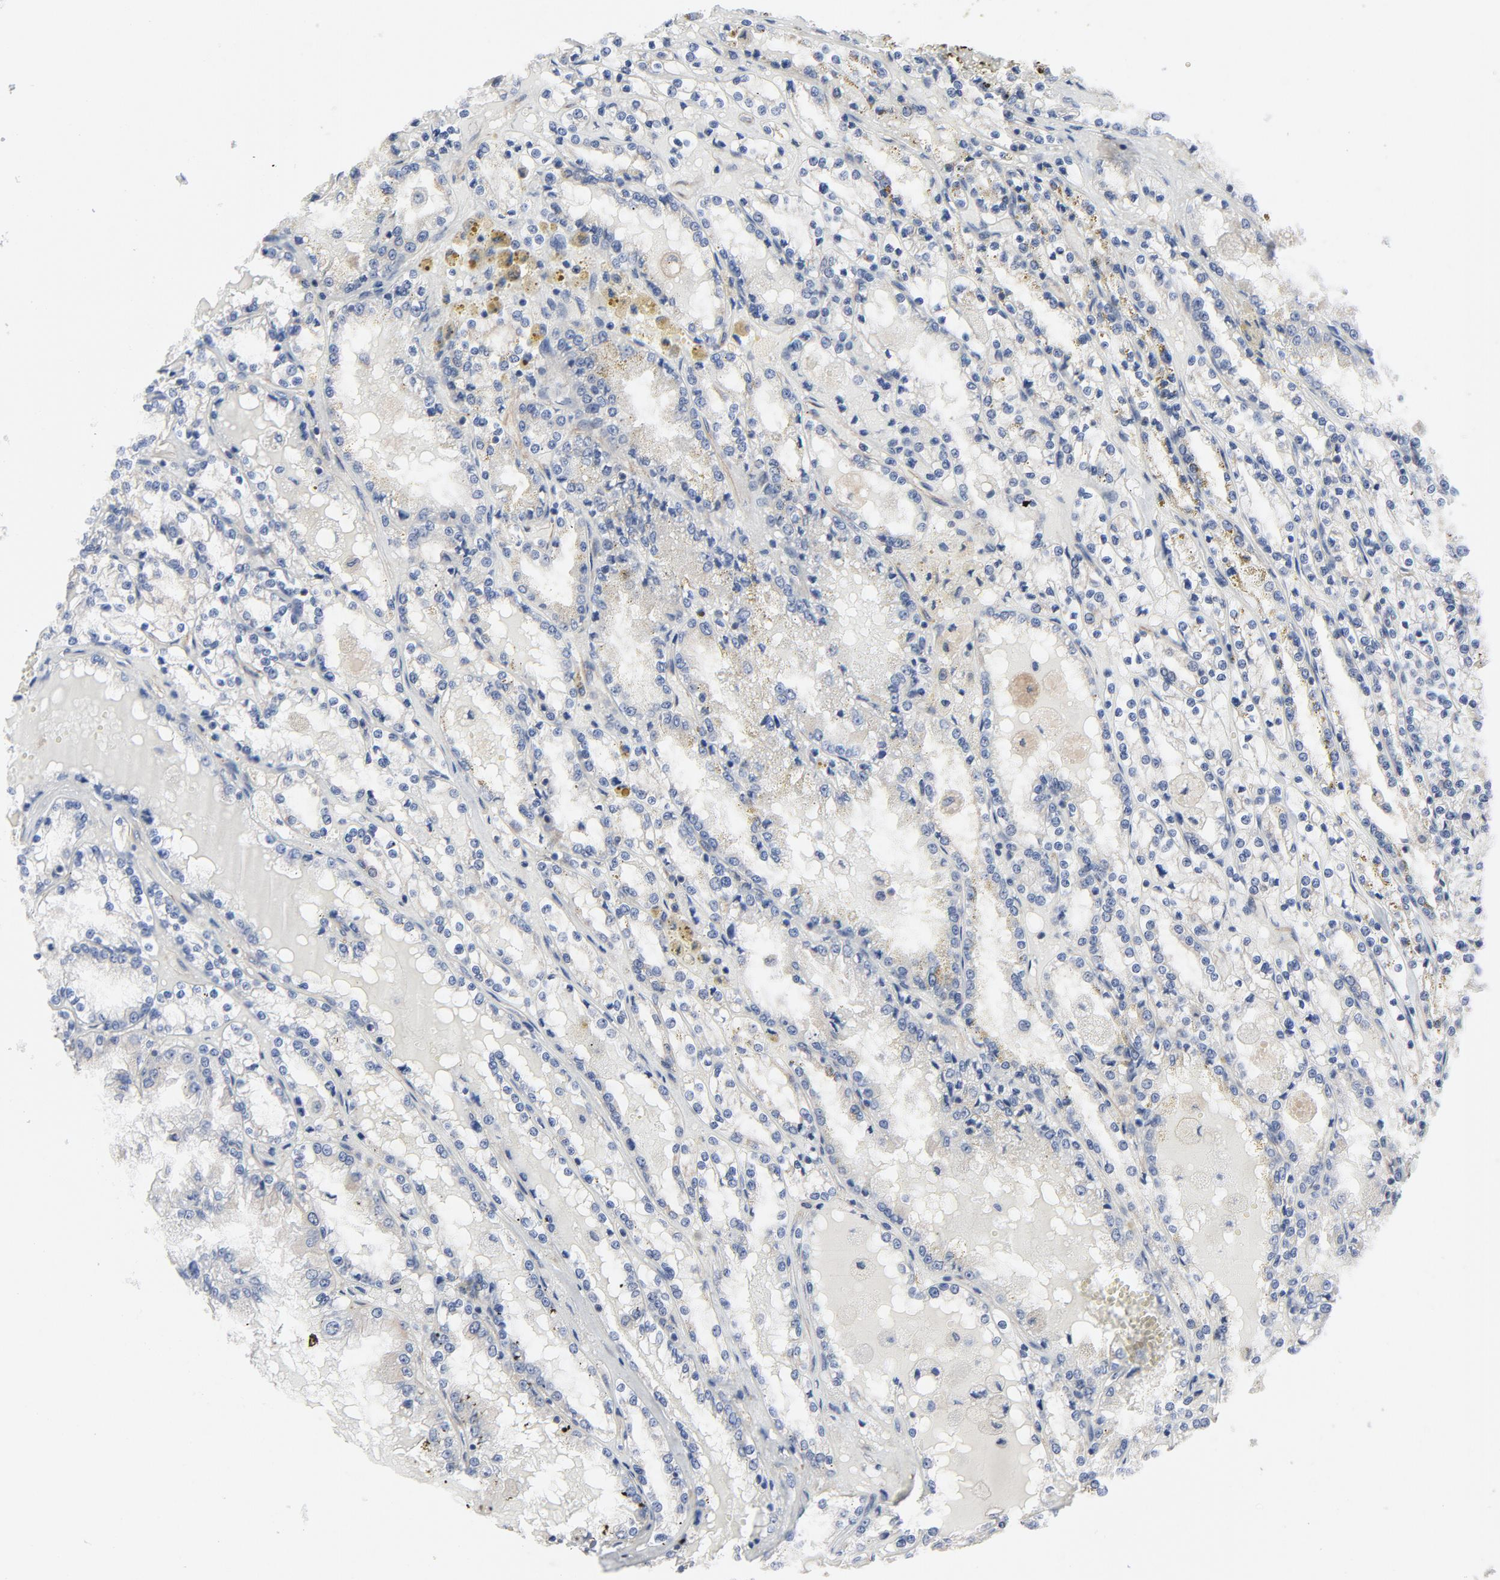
{"staining": {"intensity": "weak", "quantity": "<25%", "location": "cytoplasmic/membranous"}, "tissue": "renal cancer", "cell_type": "Tumor cells", "image_type": "cancer", "snomed": [{"axis": "morphology", "description": "Adenocarcinoma, NOS"}, {"axis": "topography", "description": "Kidney"}], "caption": "There is no significant positivity in tumor cells of renal cancer.", "gene": "DYNLT3", "patient": {"sex": "female", "age": 56}}